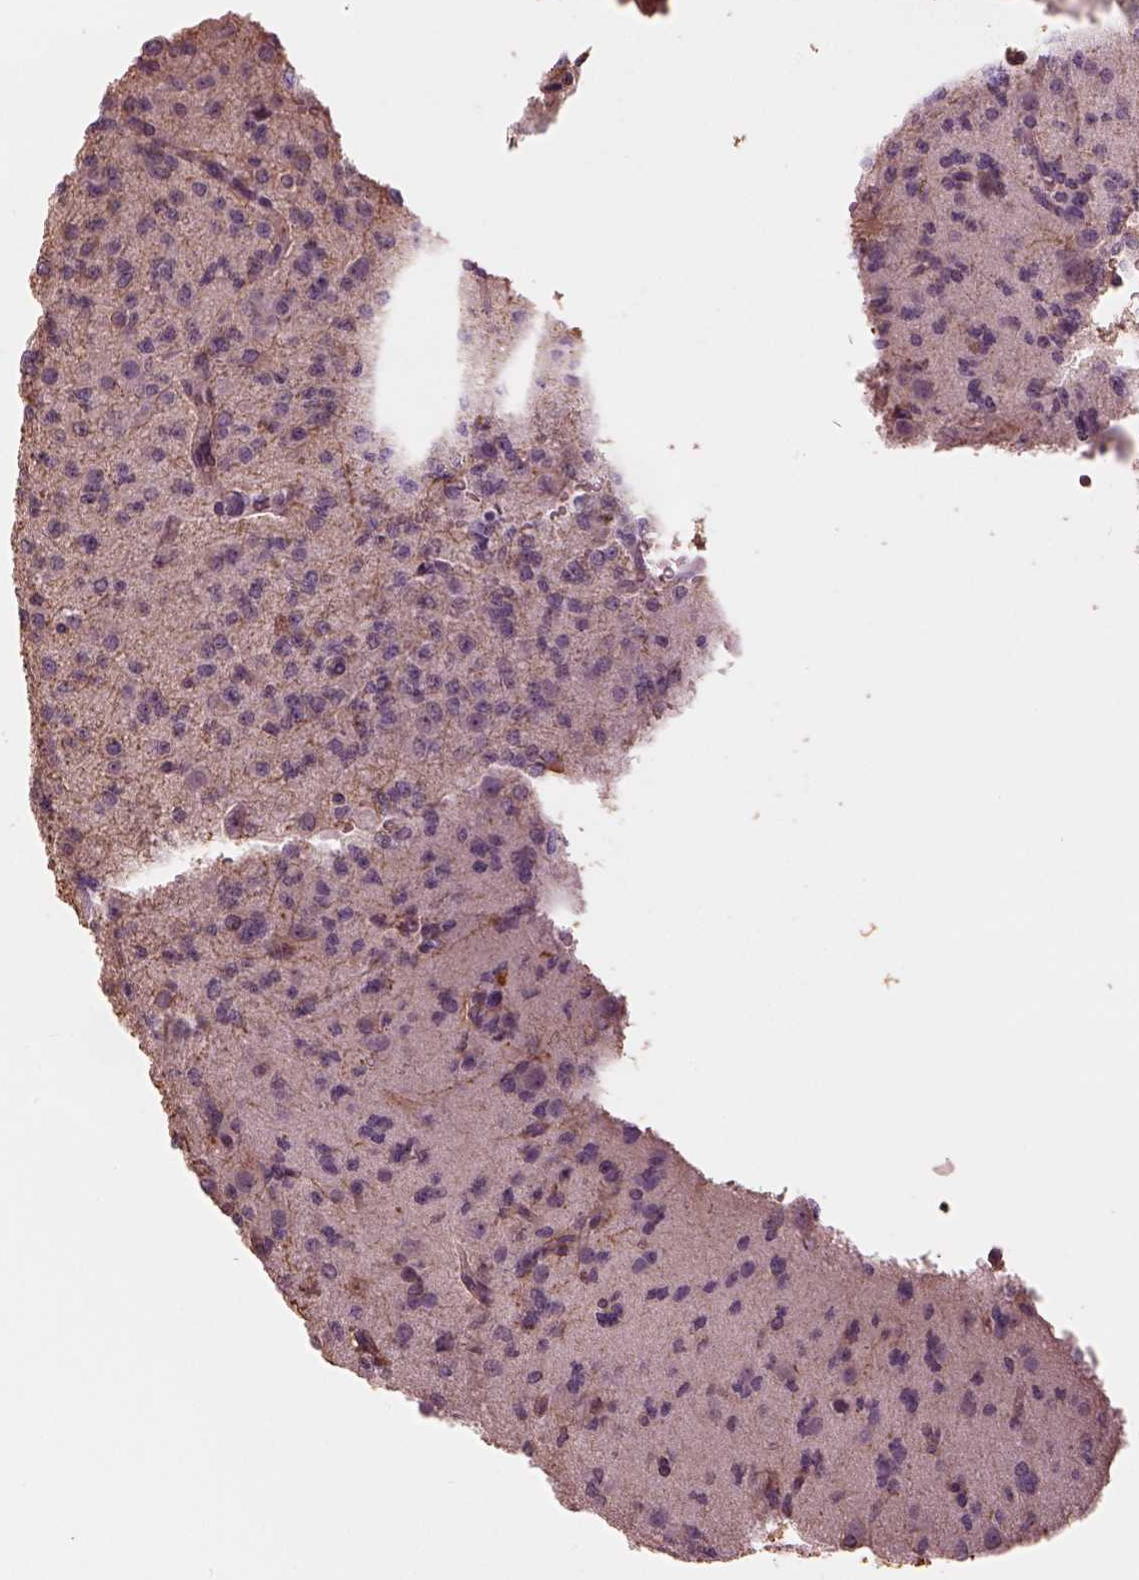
{"staining": {"intensity": "negative", "quantity": "none", "location": "none"}, "tissue": "glioma", "cell_type": "Tumor cells", "image_type": "cancer", "snomed": [{"axis": "morphology", "description": "Glioma, malignant, Low grade"}, {"axis": "topography", "description": "Brain"}], "caption": "A high-resolution photomicrograph shows IHC staining of glioma, which demonstrates no significant positivity in tumor cells.", "gene": "MIA", "patient": {"sex": "male", "age": 27}}